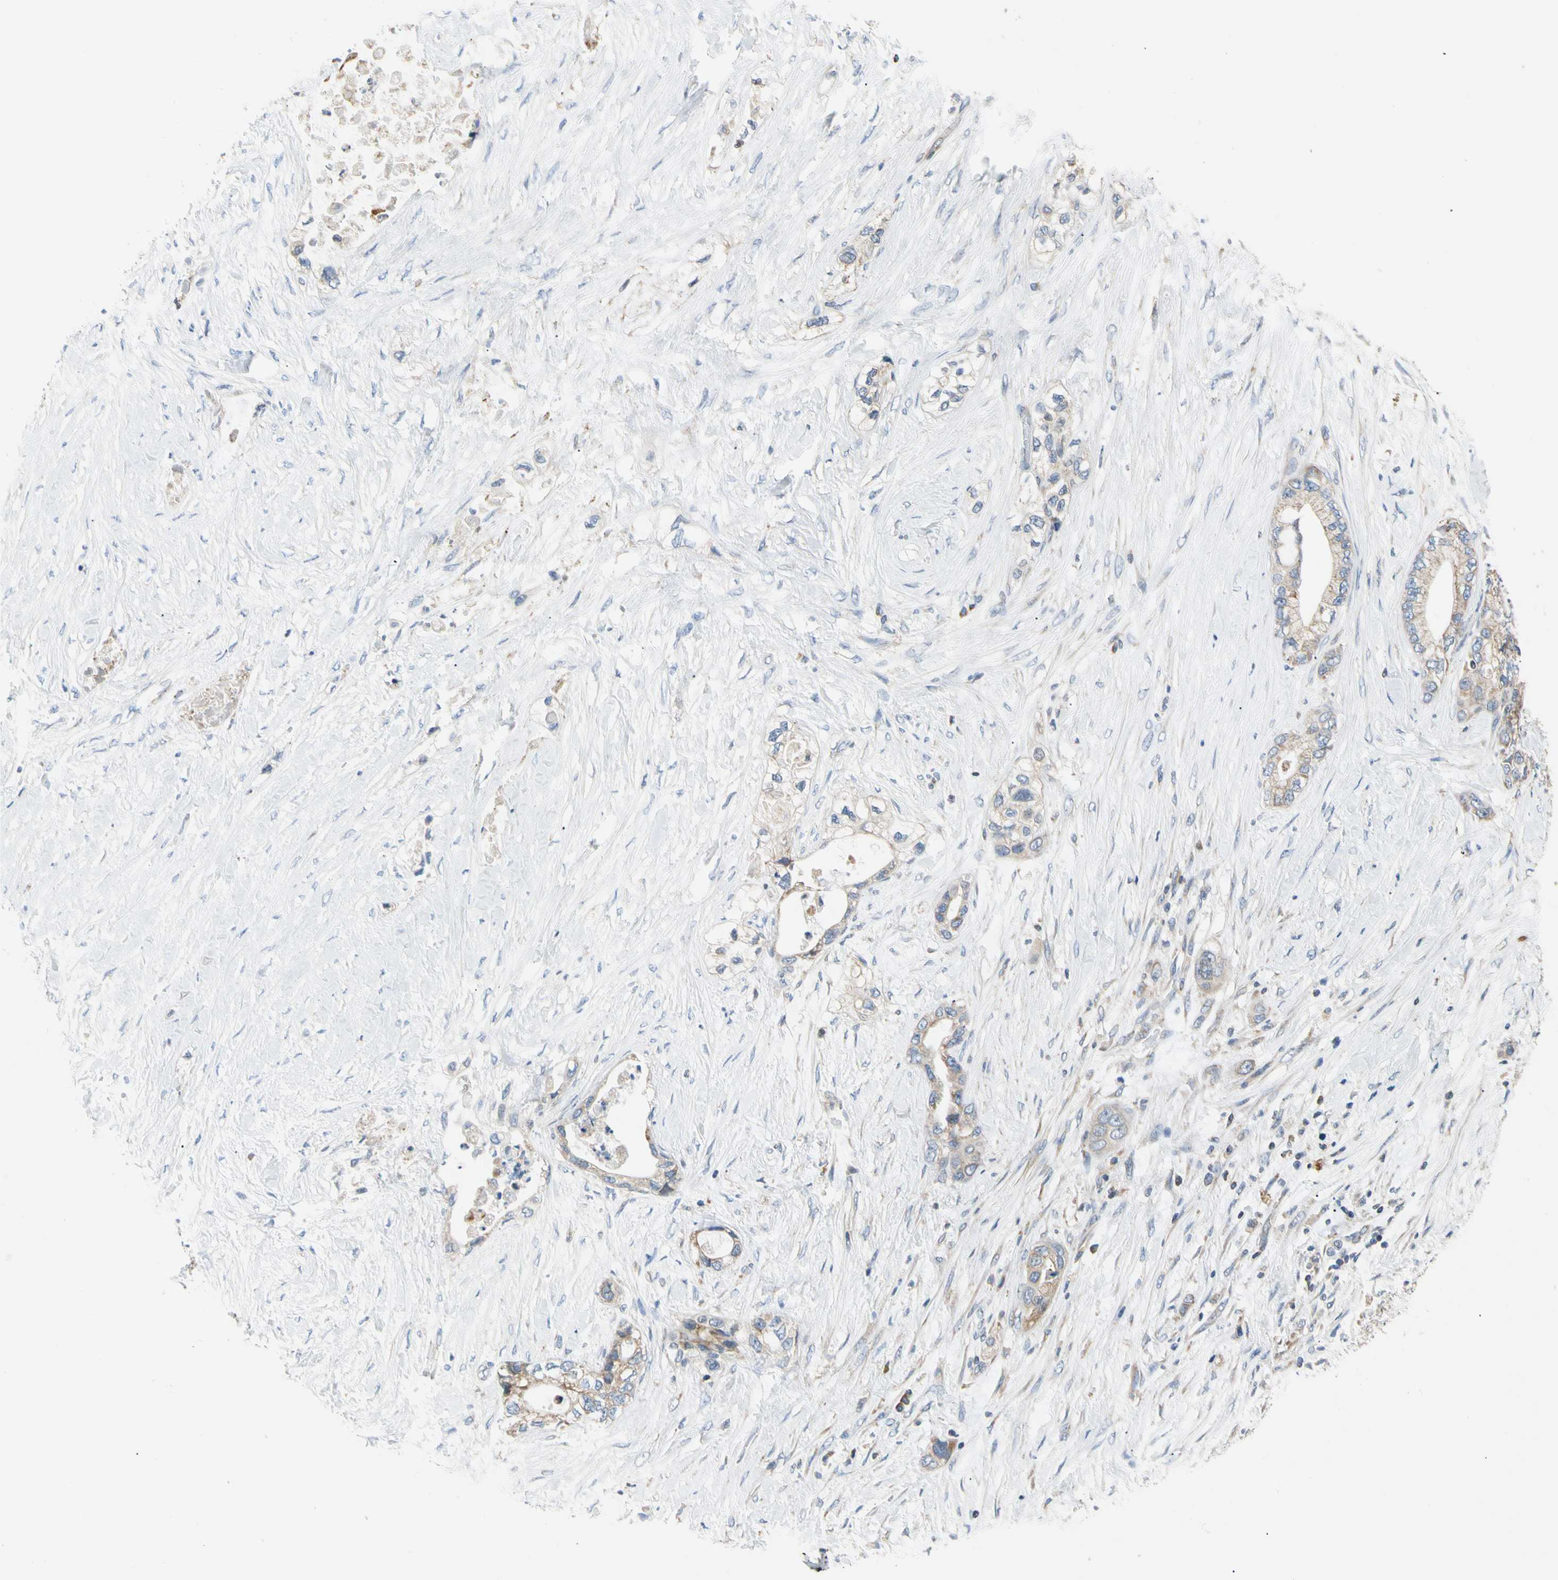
{"staining": {"intensity": "weak", "quantity": ">75%", "location": "cytoplasmic/membranous"}, "tissue": "pancreatic cancer", "cell_type": "Tumor cells", "image_type": "cancer", "snomed": [{"axis": "morphology", "description": "Adenocarcinoma, NOS"}, {"axis": "topography", "description": "Pancreas"}], "caption": "The immunohistochemical stain labels weak cytoplasmic/membranous staining in tumor cells of adenocarcinoma (pancreatic) tissue.", "gene": "PLGRKT", "patient": {"sex": "female", "age": 70}}